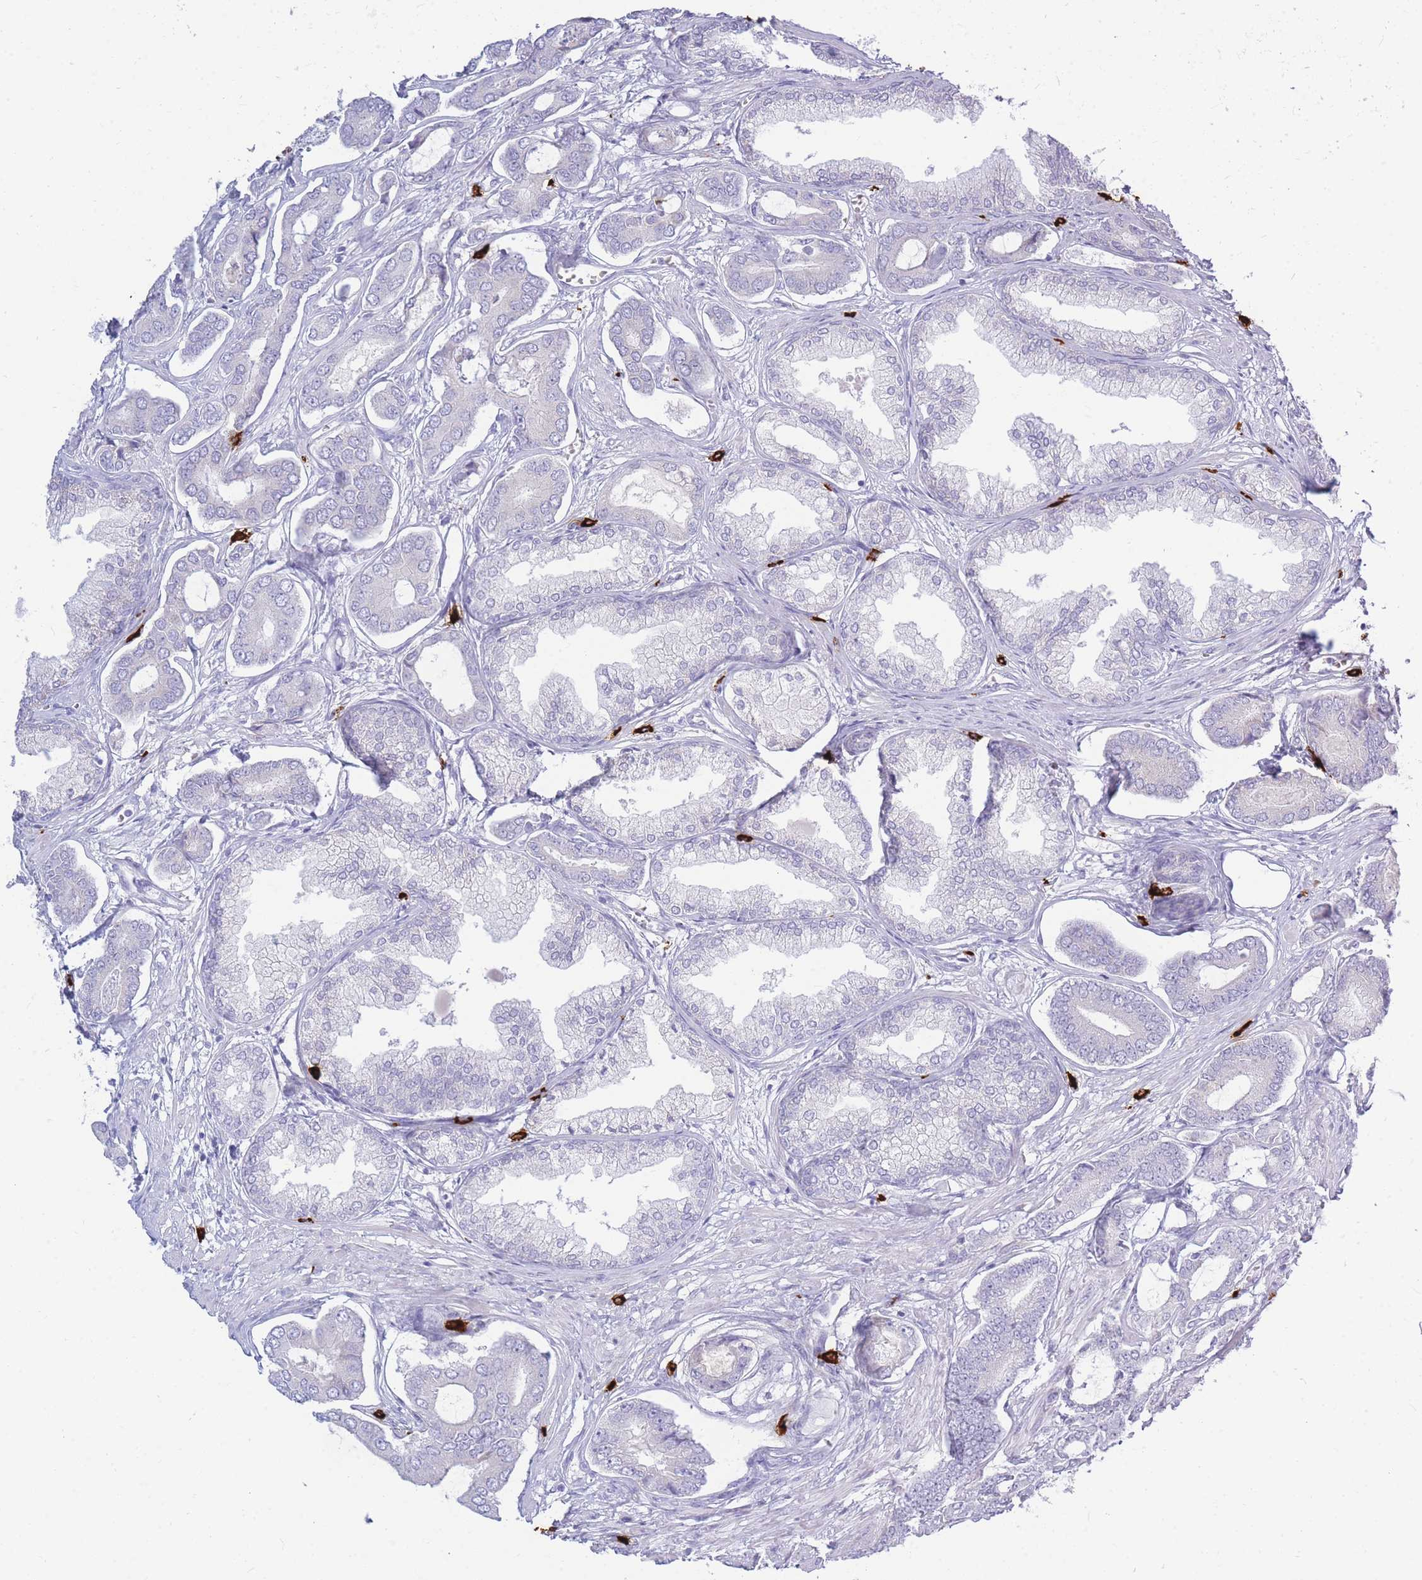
{"staining": {"intensity": "negative", "quantity": "none", "location": "none"}, "tissue": "prostate cancer", "cell_type": "Tumor cells", "image_type": "cancer", "snomed": [{"axis": "morphology", "description": "Adenocarcinoma, NOS"}, {"axis": "topography", "description": "Prostate and seminal vesicle, NOS"}], "caption": "Immunohistochemistry (IHC) photomicrograph of neoplastic tissue: prostate cancer (adenocarcinoma) stained with DAB (3,3'-diaminobenzidine) reveals no significant protein staining in tumor cells. Brightfield microscopy of immunohistochemistry stained with DAB (brown) and hematoxylin (blue), captured at high magnification.", "gene": "TPSD1", "patient": {"sex": "male", "age": 76}}